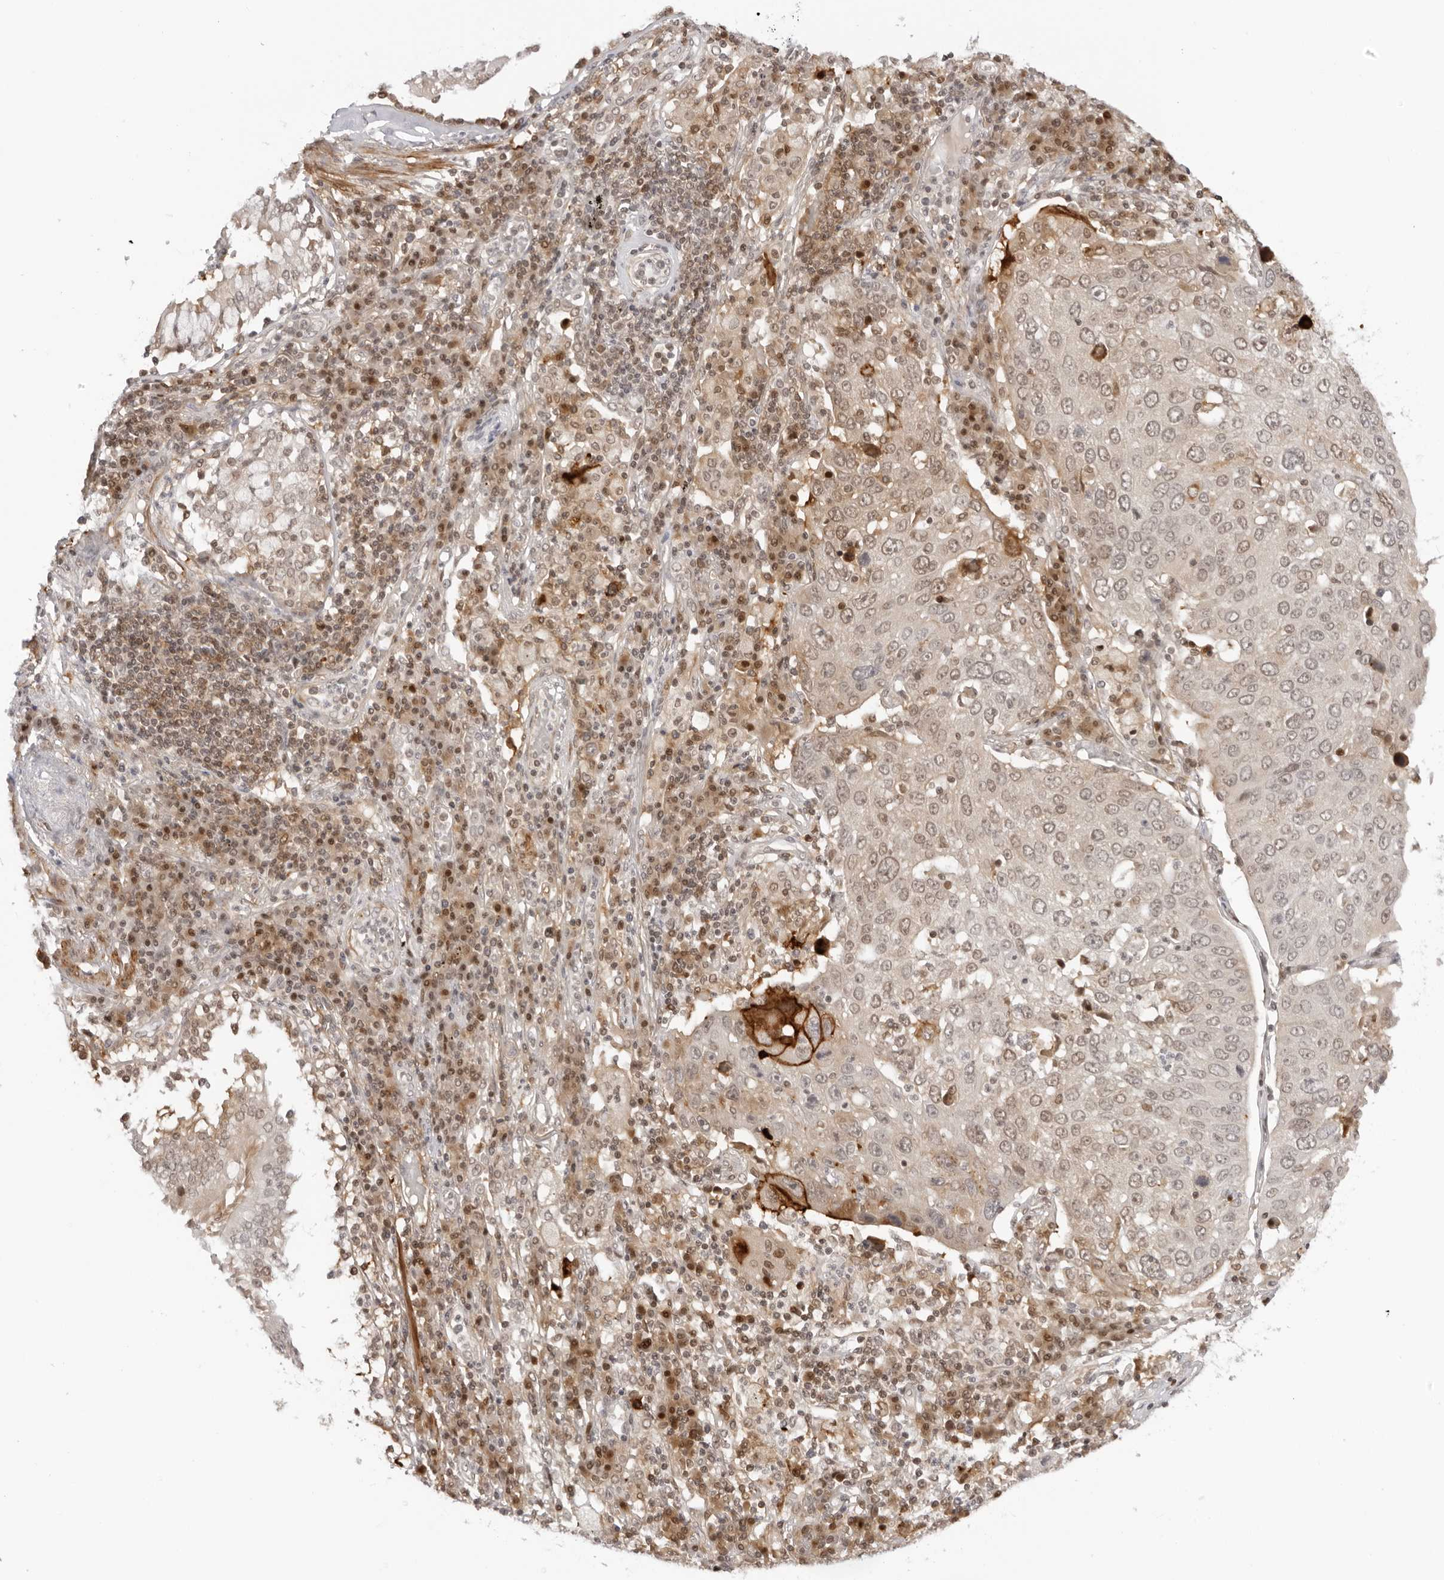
{"staining": {"intensity": "weak", "quantity": ">75%", "location": "nuclear"}, "tissue": "lung cancer", "cell_type": "Tumor cells", "image_type": "cancer", "snomed": [{"axis": "morphology", "description": "Squamous cell carcinoma, NOS"}, {"axis": "topography", "description": "Lung"}], "caption": "A brown stain highlights weak nuclear expression of a protein in human squamous cell carcinoma (lung) tumor cells. (brown staining indicates protein expression, while blue staining denotes nuclei).", "gene": "RNF146", "patient": {"sex": "male", "age": 65}}